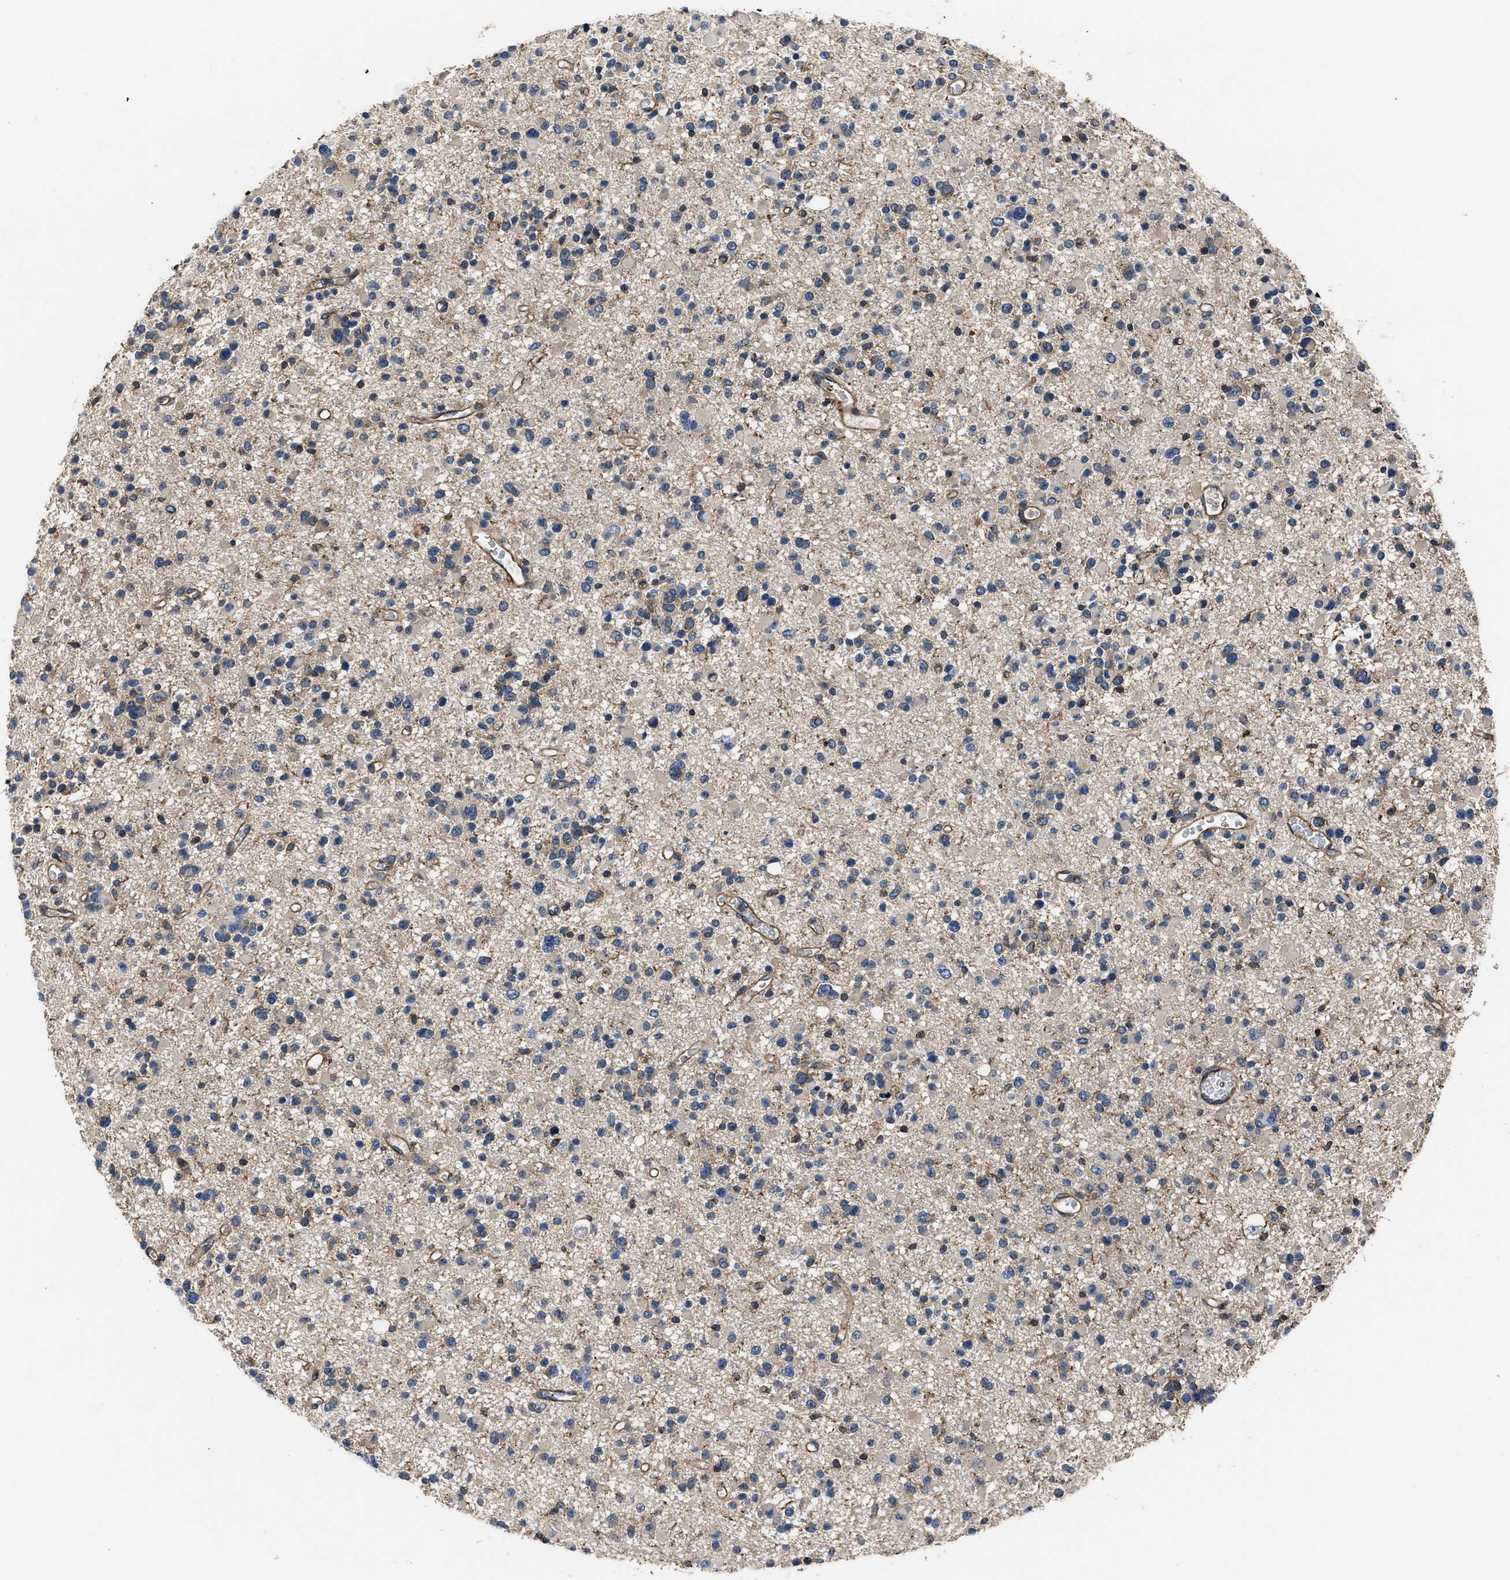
{"staining": {"intensity": "weak", "quantity": "<25%", "location": "cytoplasmic/membranous"}, "tissue": "glioma", "cell_type": "Tumor cells", "image_type": "cancer", "snomed": [{"axis": "morphology", "description": "Glioma, malignant, Low grade"}, {"axis": "topography", "description": "Brain"}], "caption": "Immunohistochemical staining of glioma reveals no significant expression in tumor cells. (Stains: DAB (3,3'-diaminobenzidine) immunohistochemistry (IHC) with hematoxylin counter stain, Microscopy: brightfield microscopy at high magnification).", "gene": "SCUBE2", "patient": {"sex": "female", "age": 22}}